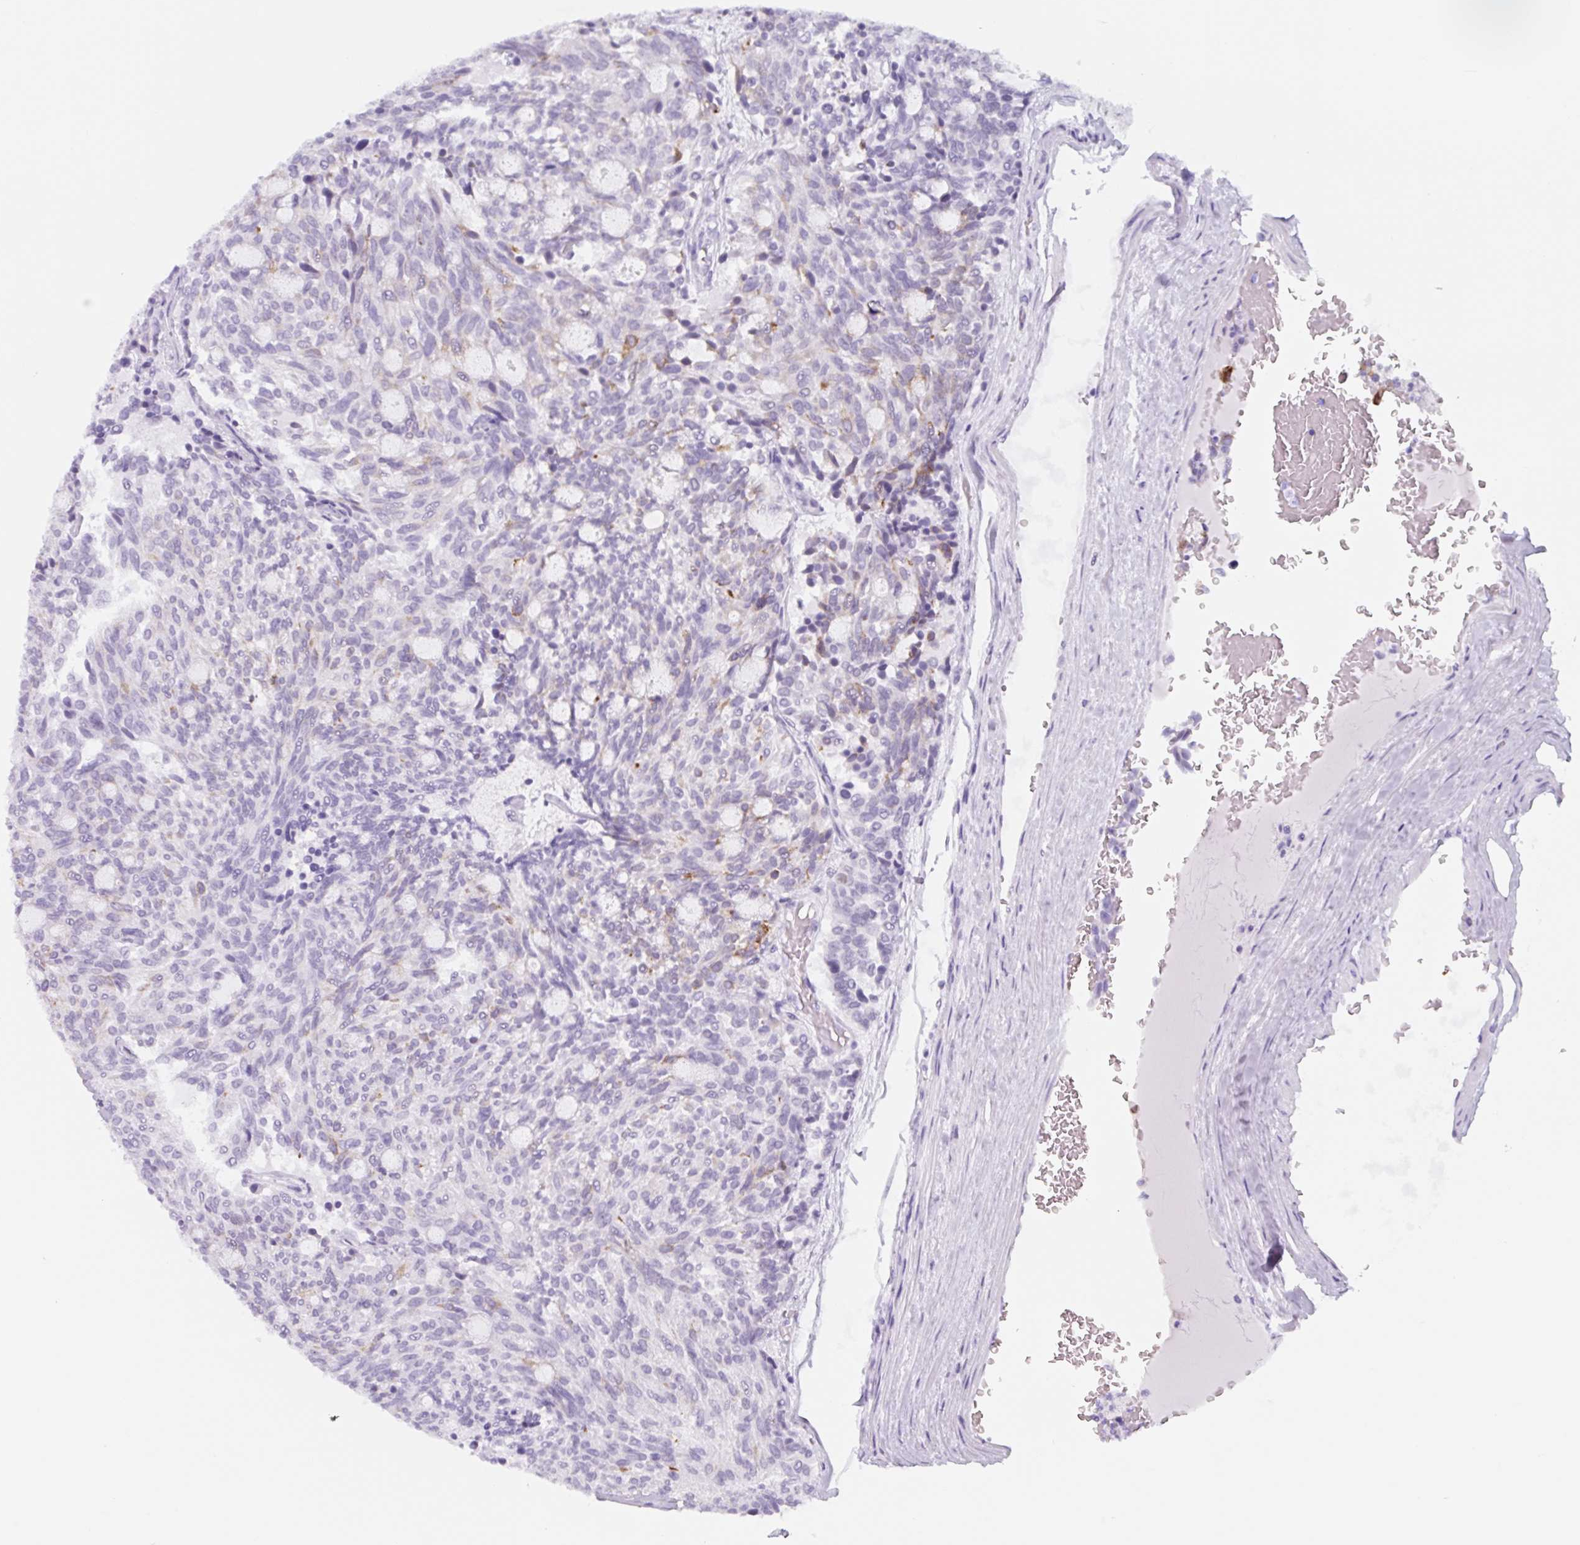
{"staining": {"intensity": "moderate", "quantity": "<25%", "location": "cytoplasmic/membranous"}, "tissue": "carcinoid", "cell_type": "Tumor cells", "image_type": "cancer", "snomed": [{"axis": "morphology", "description": "Carcinoid, malignant, NOS"}, {"axis": "topography", "description": "Pancreas"}], "caption": "Protein staining of carcinoid tissue demonstrates moderate cytoplasmic/membranous expression in about <25% of tumor cells.", "gene": "TNFRSF8", "patient": {"sex": "female", "age": 54}}